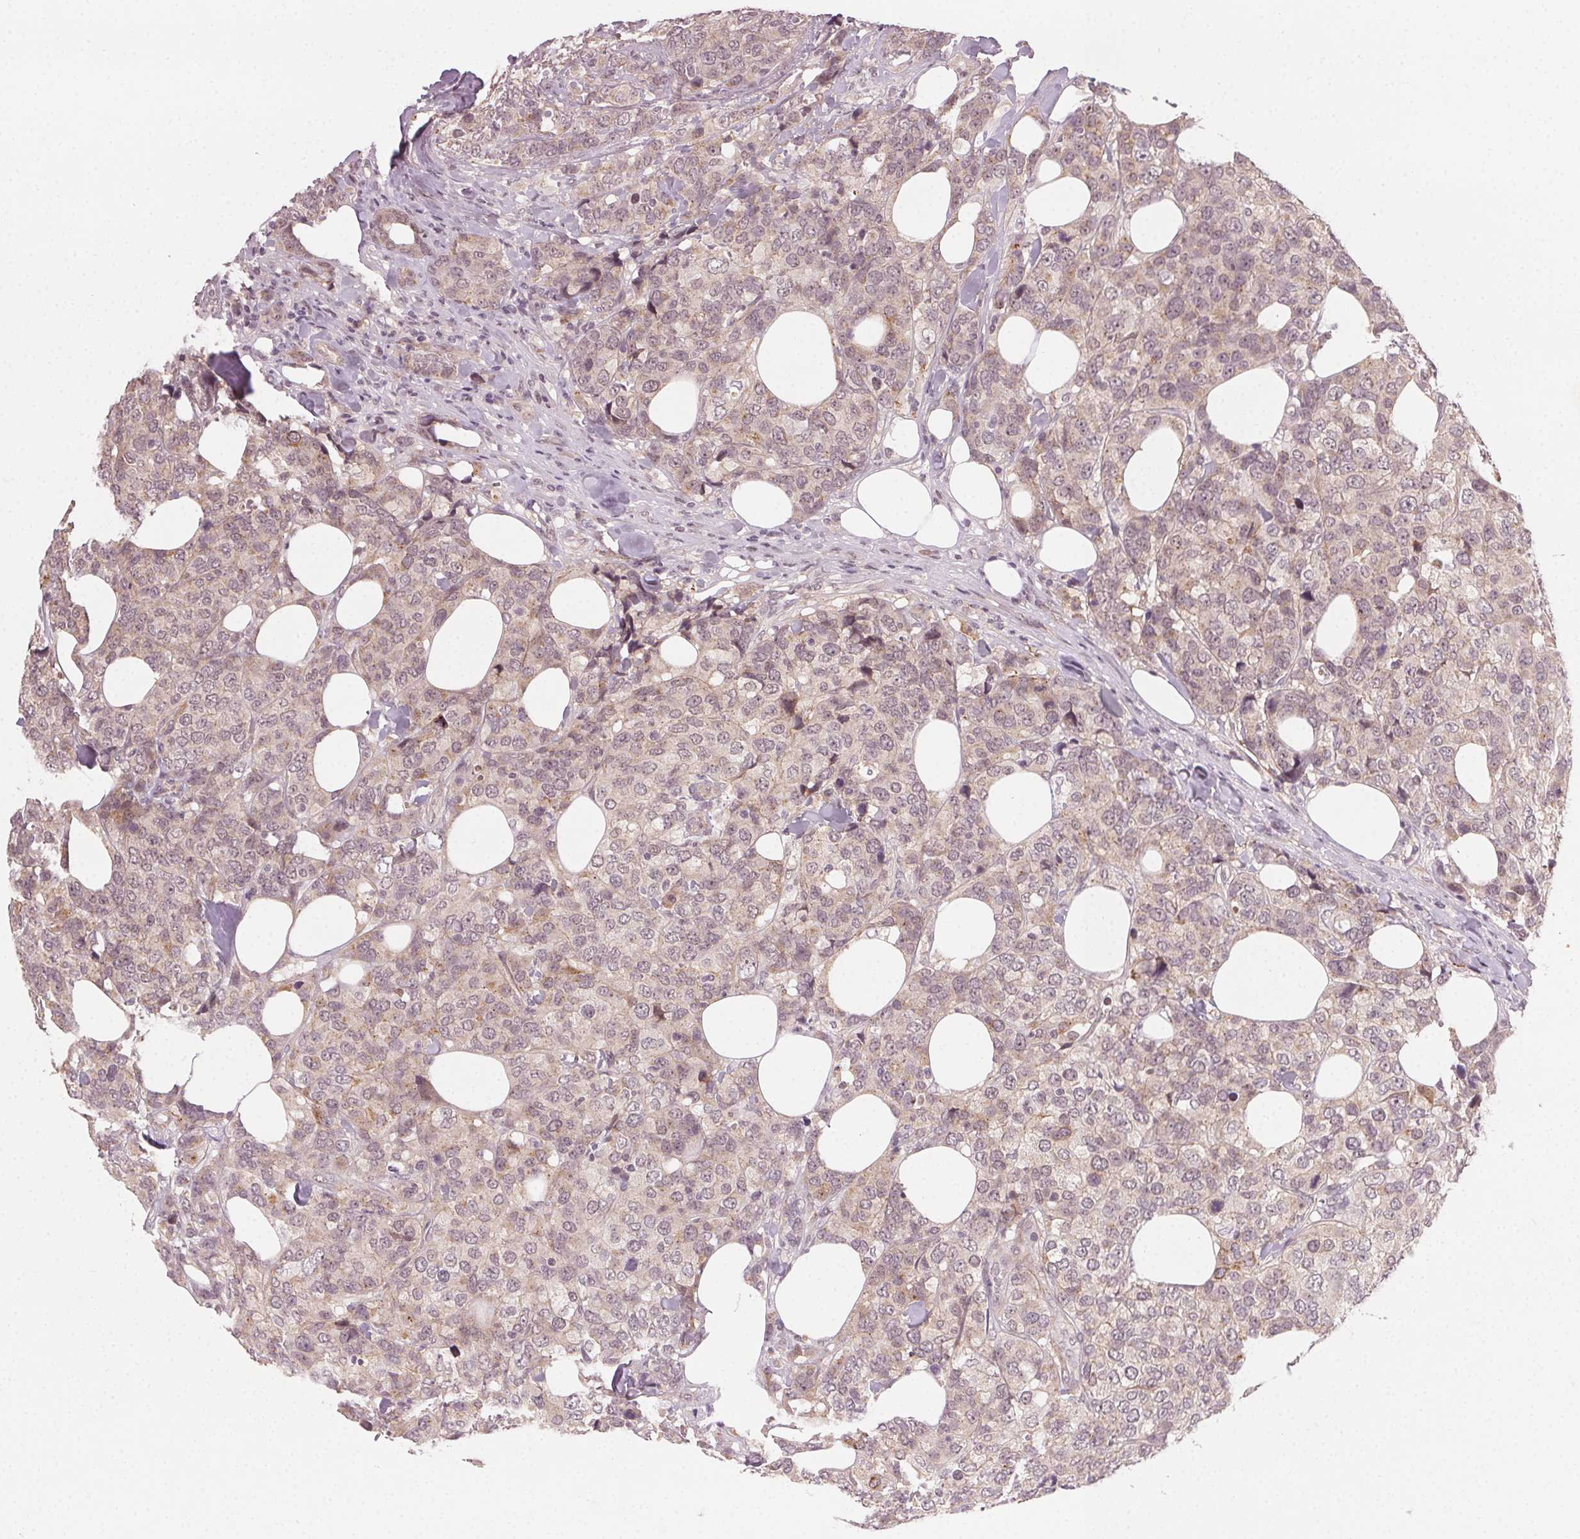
{"staining": {"intensity": "weak", "quantity": "<25%", "location": "cytoplasmic/membranous,nuclear"}, "tissue": "breast cancer", "cell_type": "Tumor cells", "image_type": "cancer", "snomed": [{"axis": "morphology", "description": "Lobular carcinoma"}, {"axis": "topography", "description": "Breast"}], "caption": "Tumor cells show no significant expression in breast lobular carcinoma.", "gene": "TUB", "patient": {"sex": "female", "age": 59}}